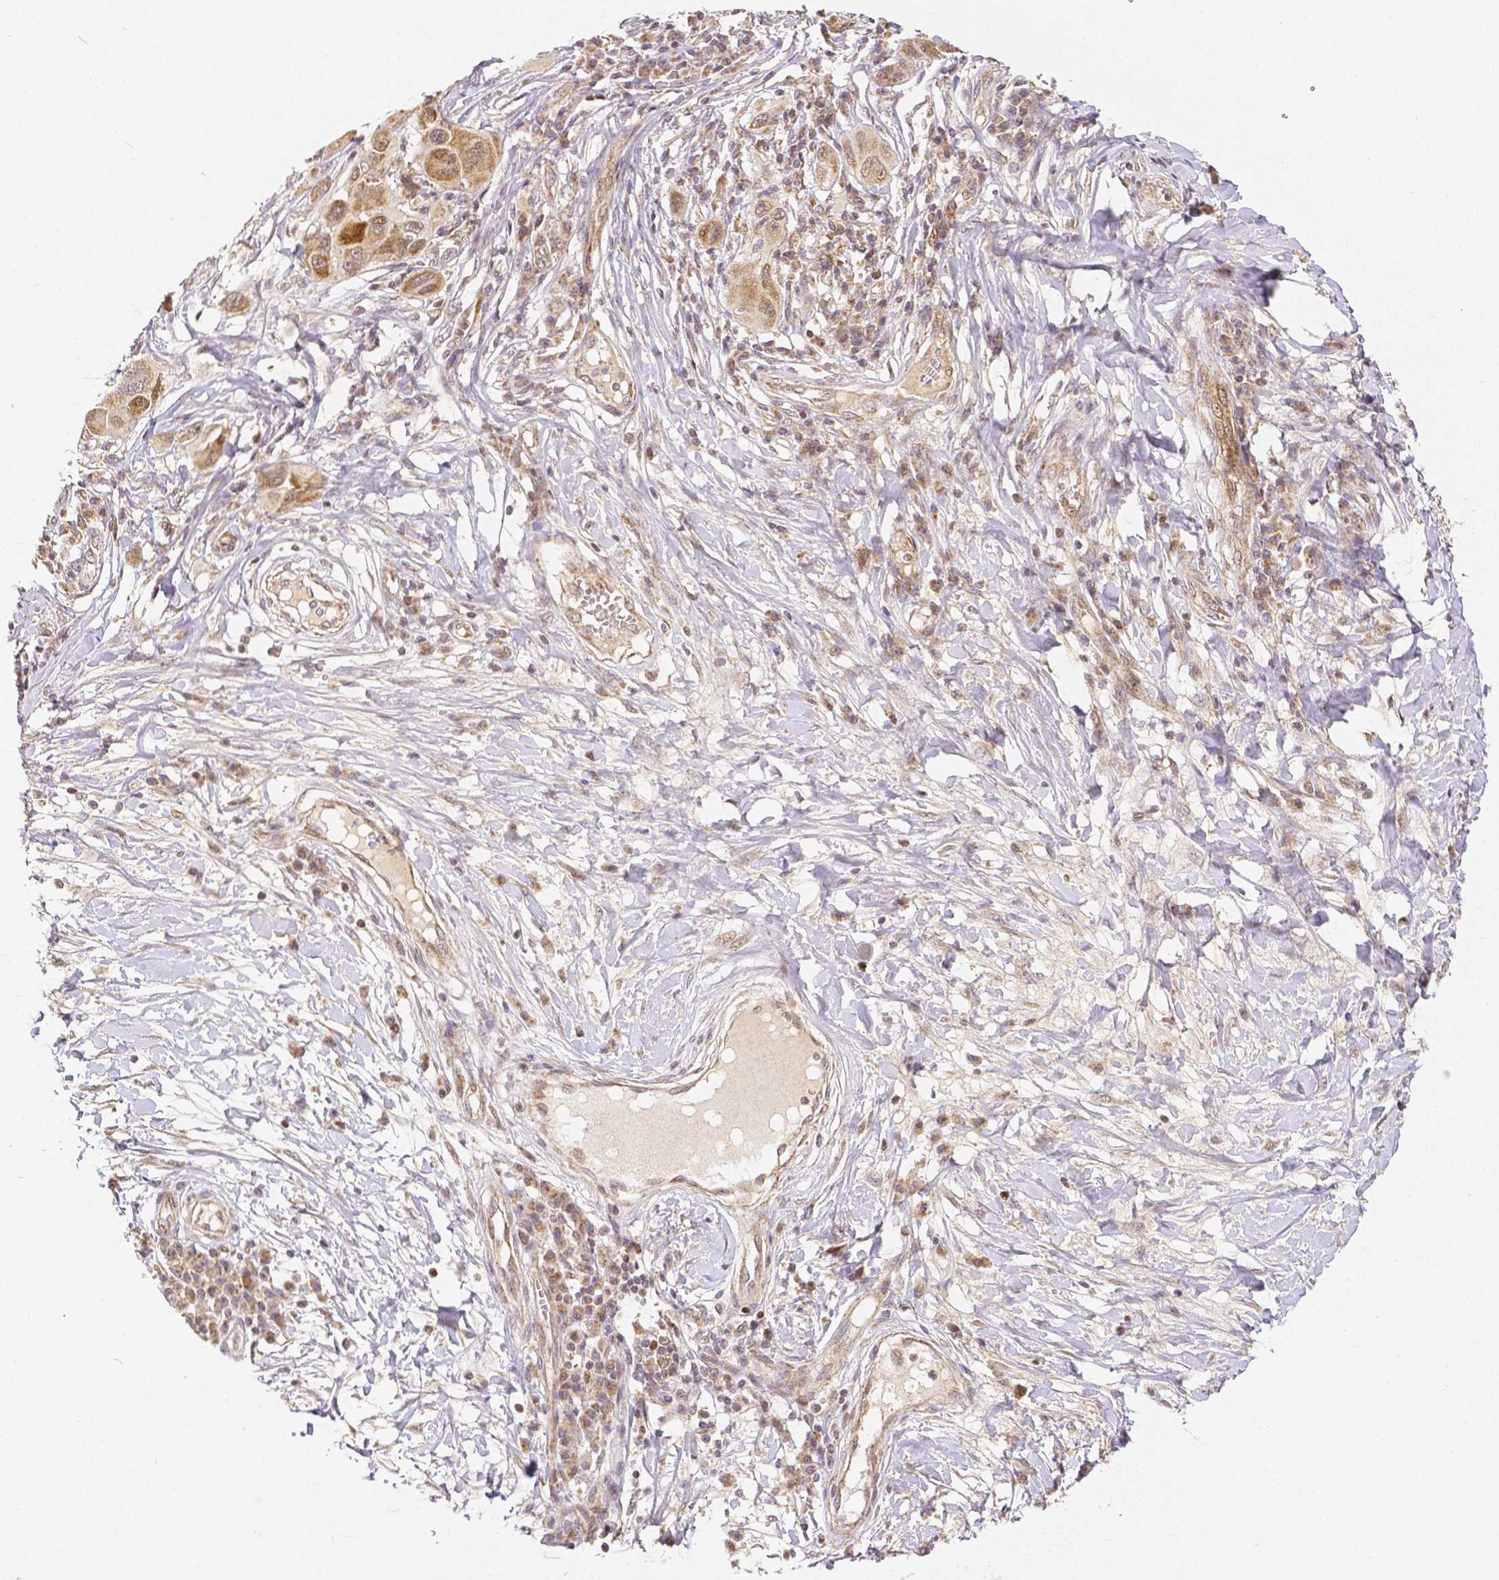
{"staining": {"intensity": "moderate", "quantity": ">75%", "location": "cytoplasmic/membranous,nuclear"}, "tissue": "melanoma", "cell_type": "Tumor cells", "image_type": "cancer", "snomed": [{"axis": "morphology", "description": "Malignant melanoma, NOS"}, {"axis": "topography", "description": "Skin"}], "caption": "A medium amount of moderate cytoplasmic/membranous and nuclear expression is appreciated in about >75% of tumor cells in melanoma tissue.", "gene": "RHOT1", "patient": {"sex": "male", "age": 53}}